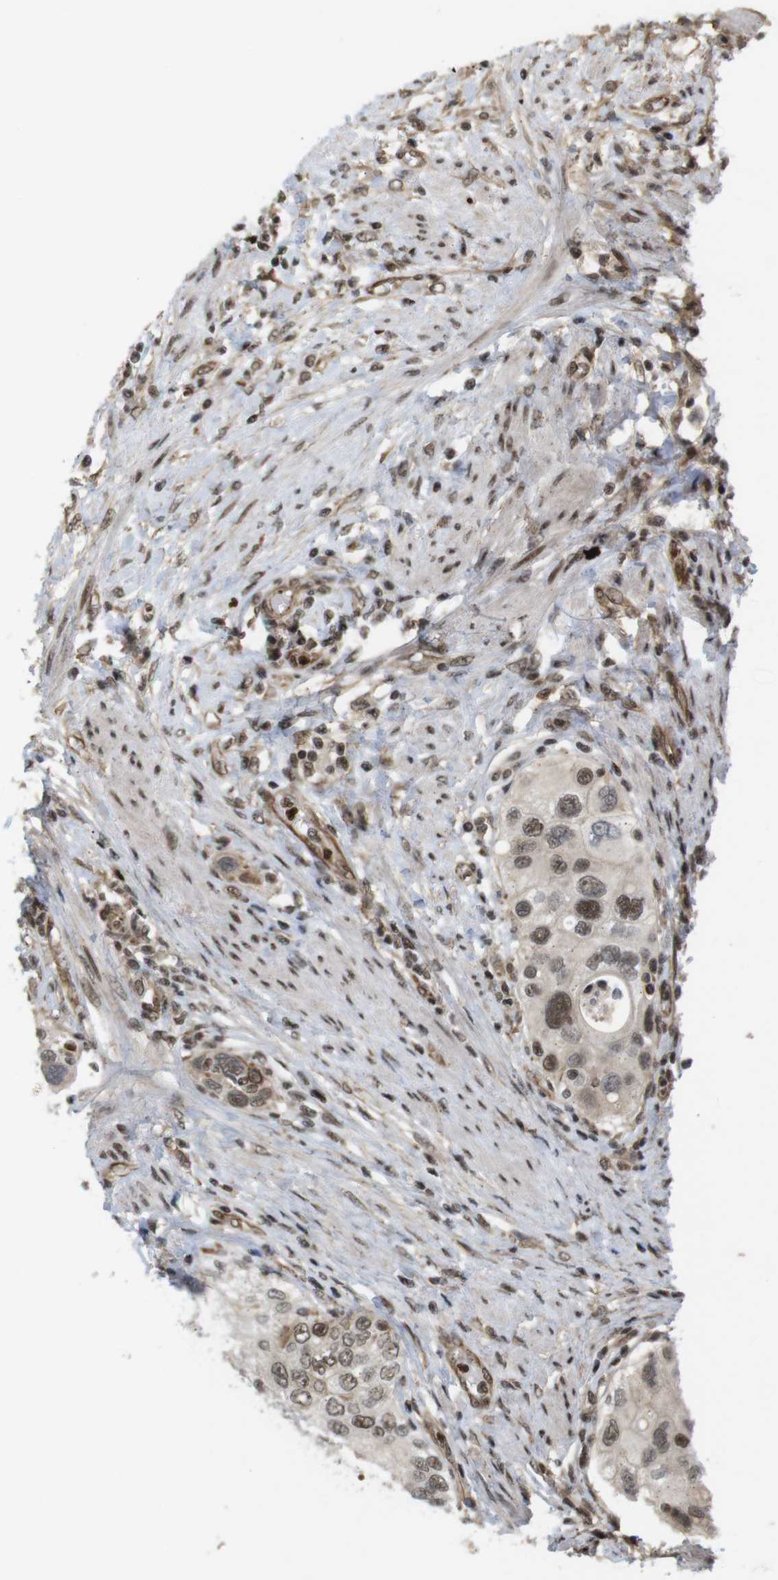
{"staining": {"intensity": "moderate", "quantity": ">75%", "location": "nuclear"}, "tissue": "urothelial cancer", "cell_type": "Tumor cells", "image_type": "cancer", "snomed": [{"axis": "morphology", "description": "Urothelial carcinoma, High grade"}, {"axis": "topography", "description": "Urinary bladder"}], "caption": "High-grade urothelial carcinoma tissue displays moderate nuclear expression in approximately >75% of tumor cells The protein is stained brown, and the nuclei are stained in blue (DAB IHC with brightfield microscopy, high magnification).", "gene": "SP2", "patient": {"sex": "female", "age": 56}}